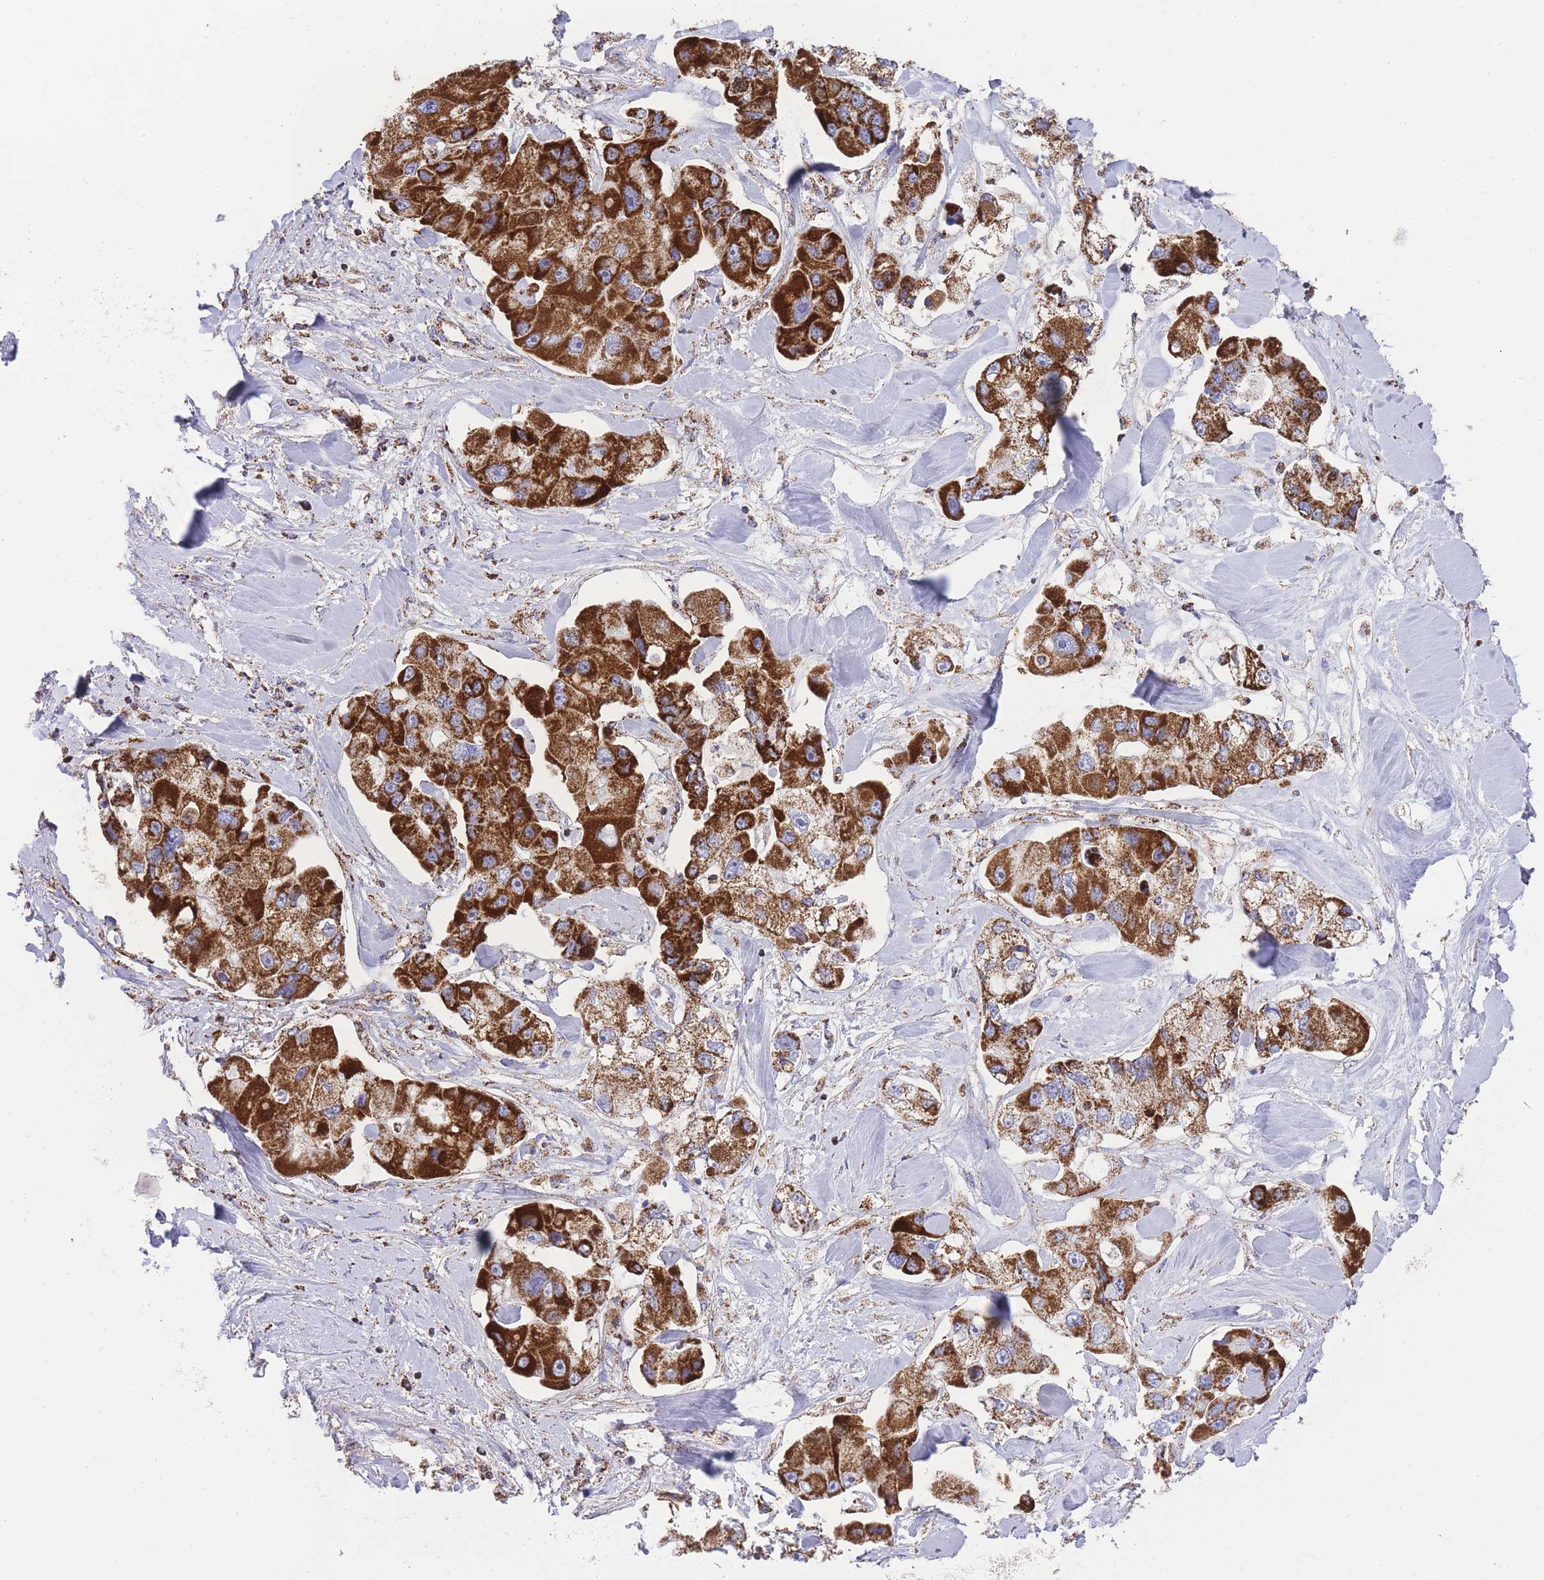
{"staining": {"intensity": "strong", "quantity": ">75%", "location": "cytoplasmic/membranous"}, "tissue": "lung cancer", "cell_type": "Tumor cells", "image_type": "cancer", "snomed": [{"axis": "morphology", "description": "Adenocarcinoma, NOS"}, {"axis": "topography", "description": "Lung"}], "caption": "A brown stain labels strong cytoplasmic/membranous expression of a protein in human lung adenocarcinoma tumor cells.", "gene": "GSTM1", "patient": {"sex": "female", "age": 54}}